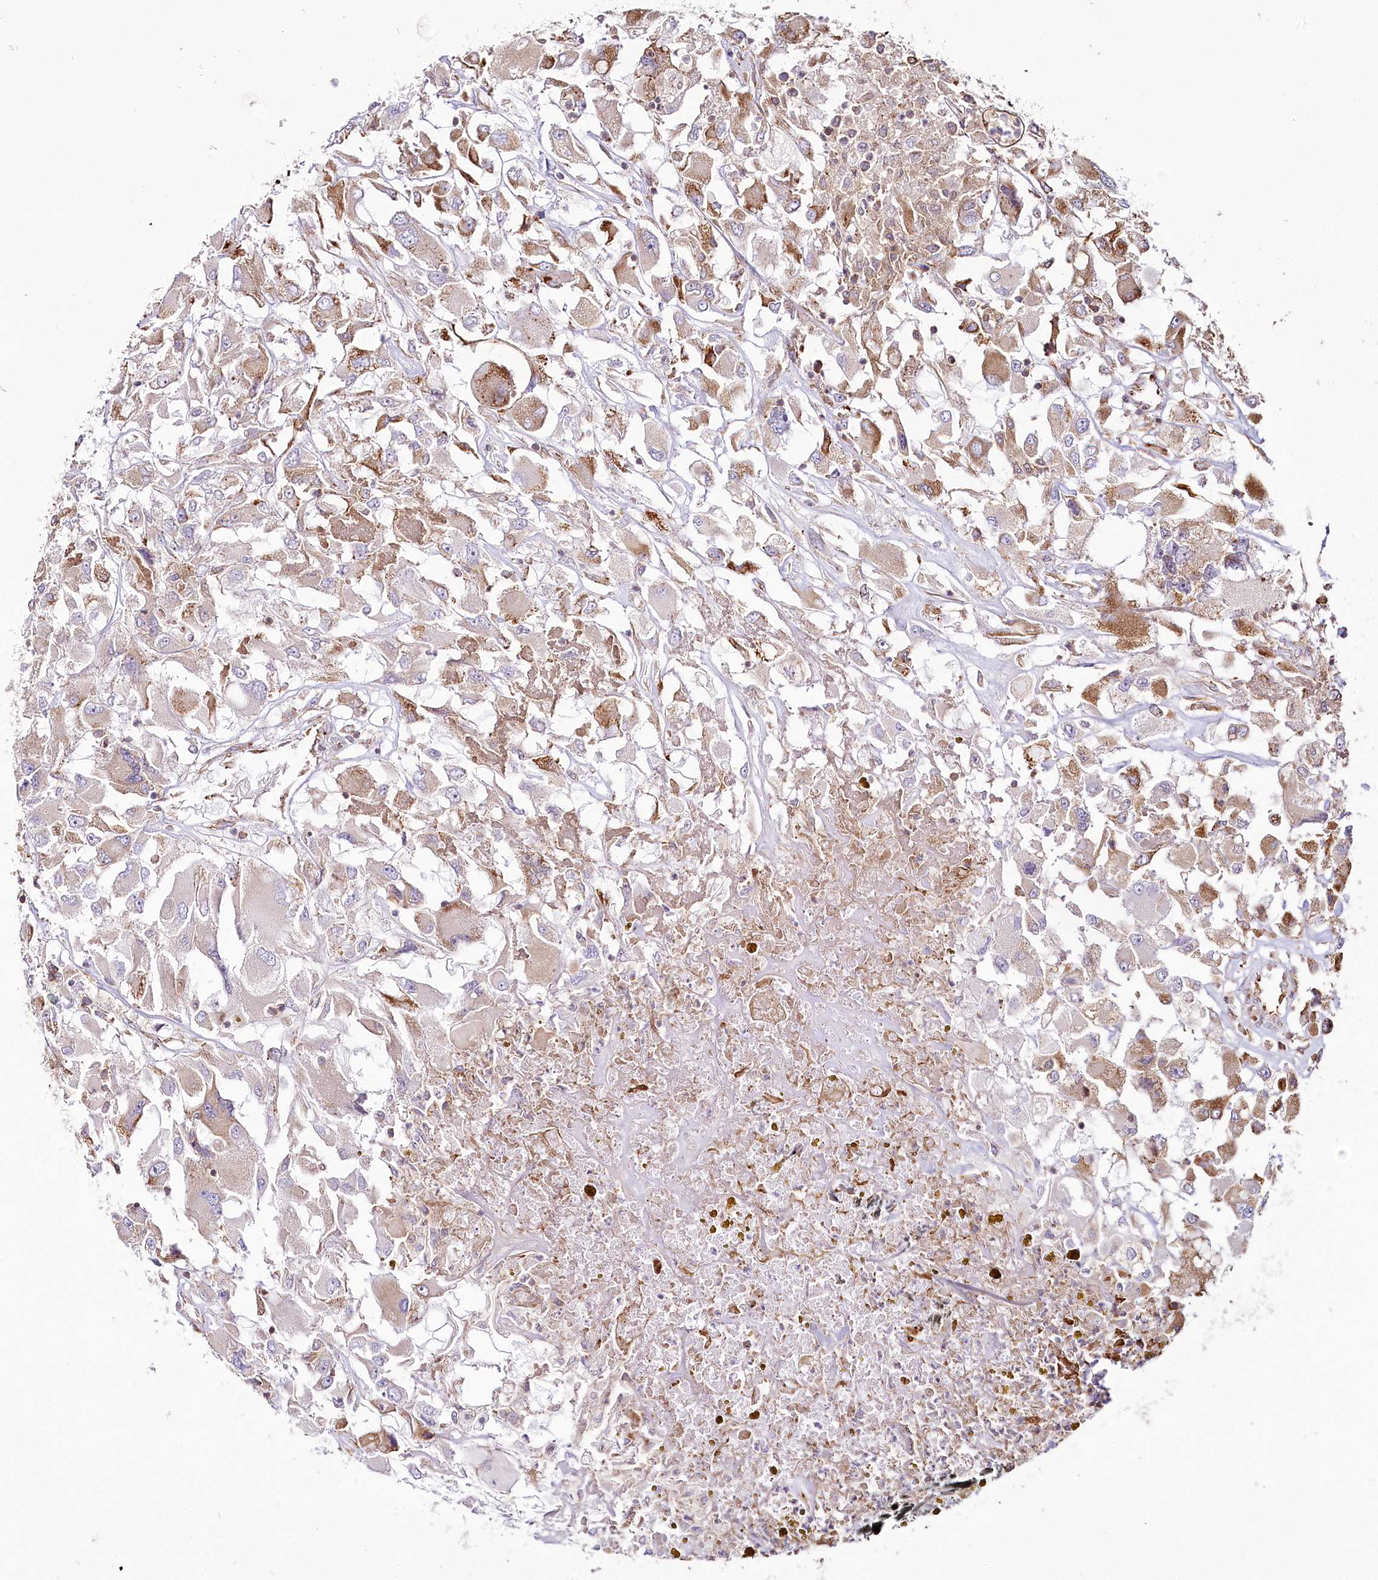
{"staining": {"intensity": "moderate", "quantity": "25%-75%", "location": "cytoplasmic/membranous"}, "tissue": "renal cancer", "cell_type": "Tumor cells", "image_type": "cancer", "snomed": [{"axis": "morphology", "description": "Adenocarcinoma, NOS"}, {"axis": "topography", "description": "Kidney"}], "caption": "About 25%-75% of tumor cells in adenocarcinoma (renal) exhibit moderate cytoplasmic/membranous protein staining as visualized by brown immunohistochemical staining.", "gene": "POGLUT1", "patient": {"sex": "female", "age": 52}}